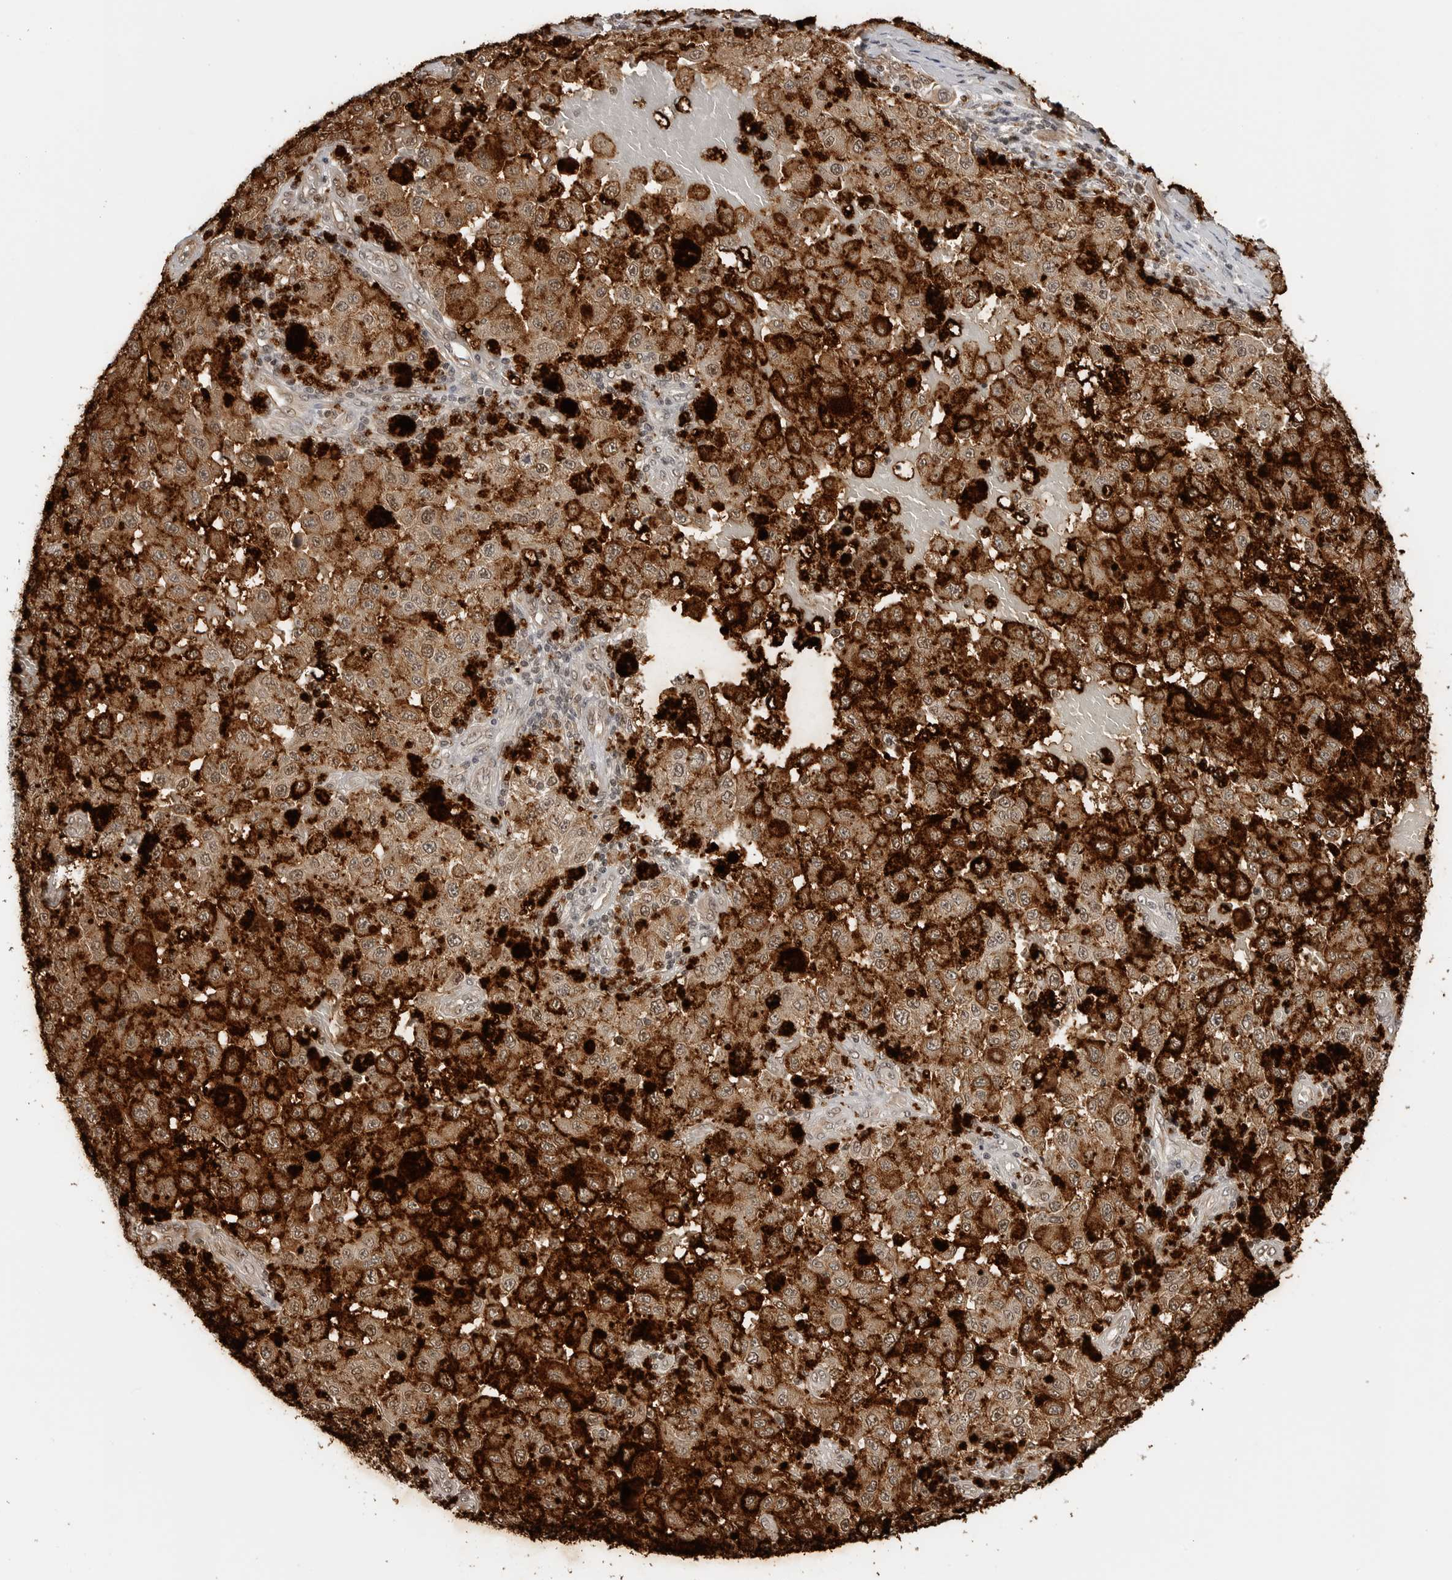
{"staining": {"intensity": "moderate", "quantity": ">75%", "location": "cytoplasmic/membranous,nuclear"}, "tissue": "melanoma", "cell_type": "Tumor cells", "image_type": "cancer", "snomed": [{"axis": "morphology", "description": "Malignant melanoma, NOS"}, {"axis": "topography", "description": "Skin"}], "caption": "Brown immunohistochemical staining in melanoma displays moderate cytoplasmic/membranous and nuclear expression in about >75% of tumor cells.", "gene": "TIPRL", "patient": {"sex": "female", "age": 64}}